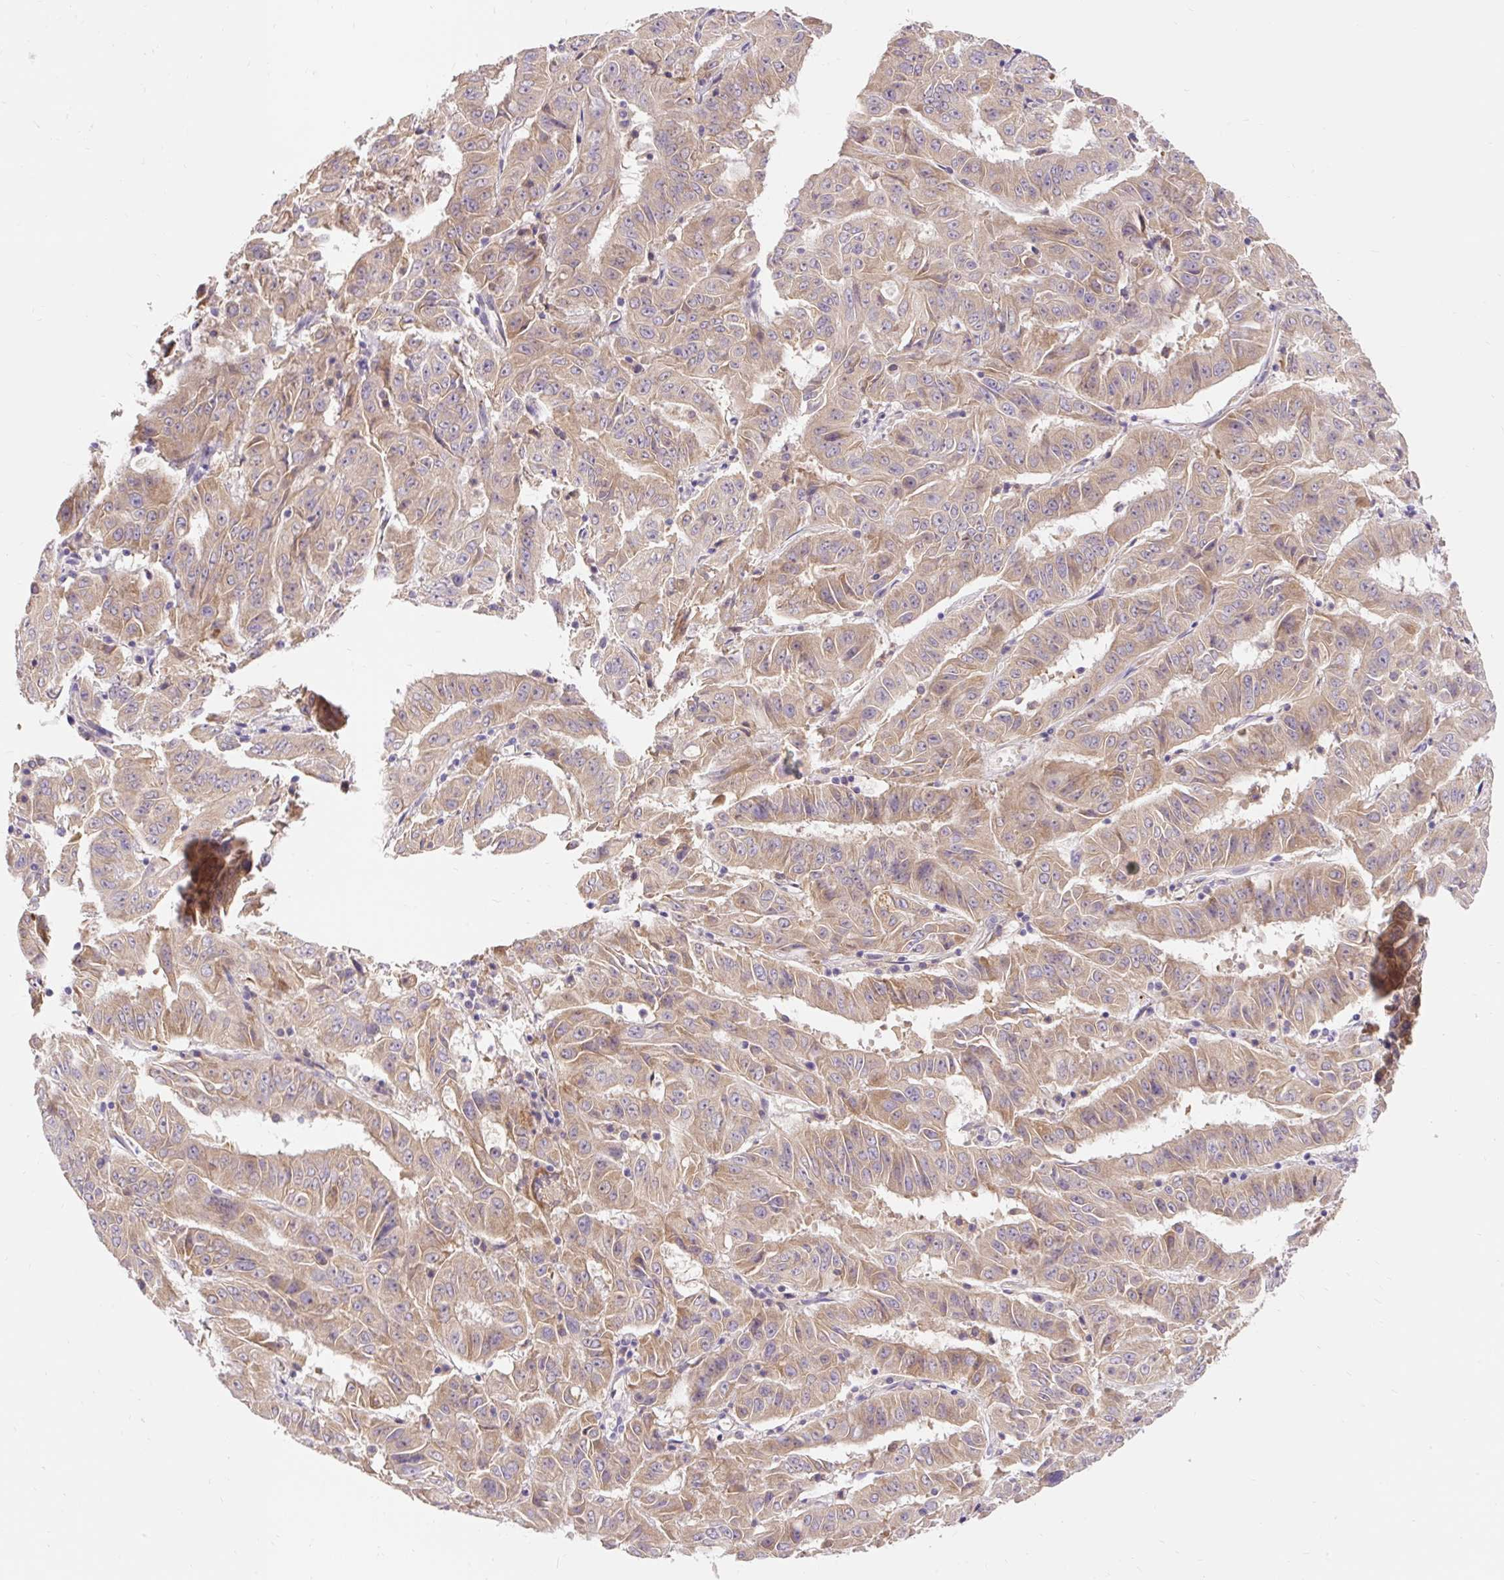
{"staining": {"intensity": "weak", "quantity": ">75%", "location": "cytoplasmic/membranous"}, "tissue": "pancreatic cancer", "cell_type": "Tumor cells", "image_type": "cancer", "snomed": [{"axis": "morphology", "description": "Adenocarcinoma, NOS"}, {"axis": "topography", "description": "Pancreas"}], "caption": "Pancreatic cancer (adenocarcinoma) stained with a protein marker displays weak staining in tumor cells.", "gene": "SEC63", "patient": {"sex": "male", "age": 63}}